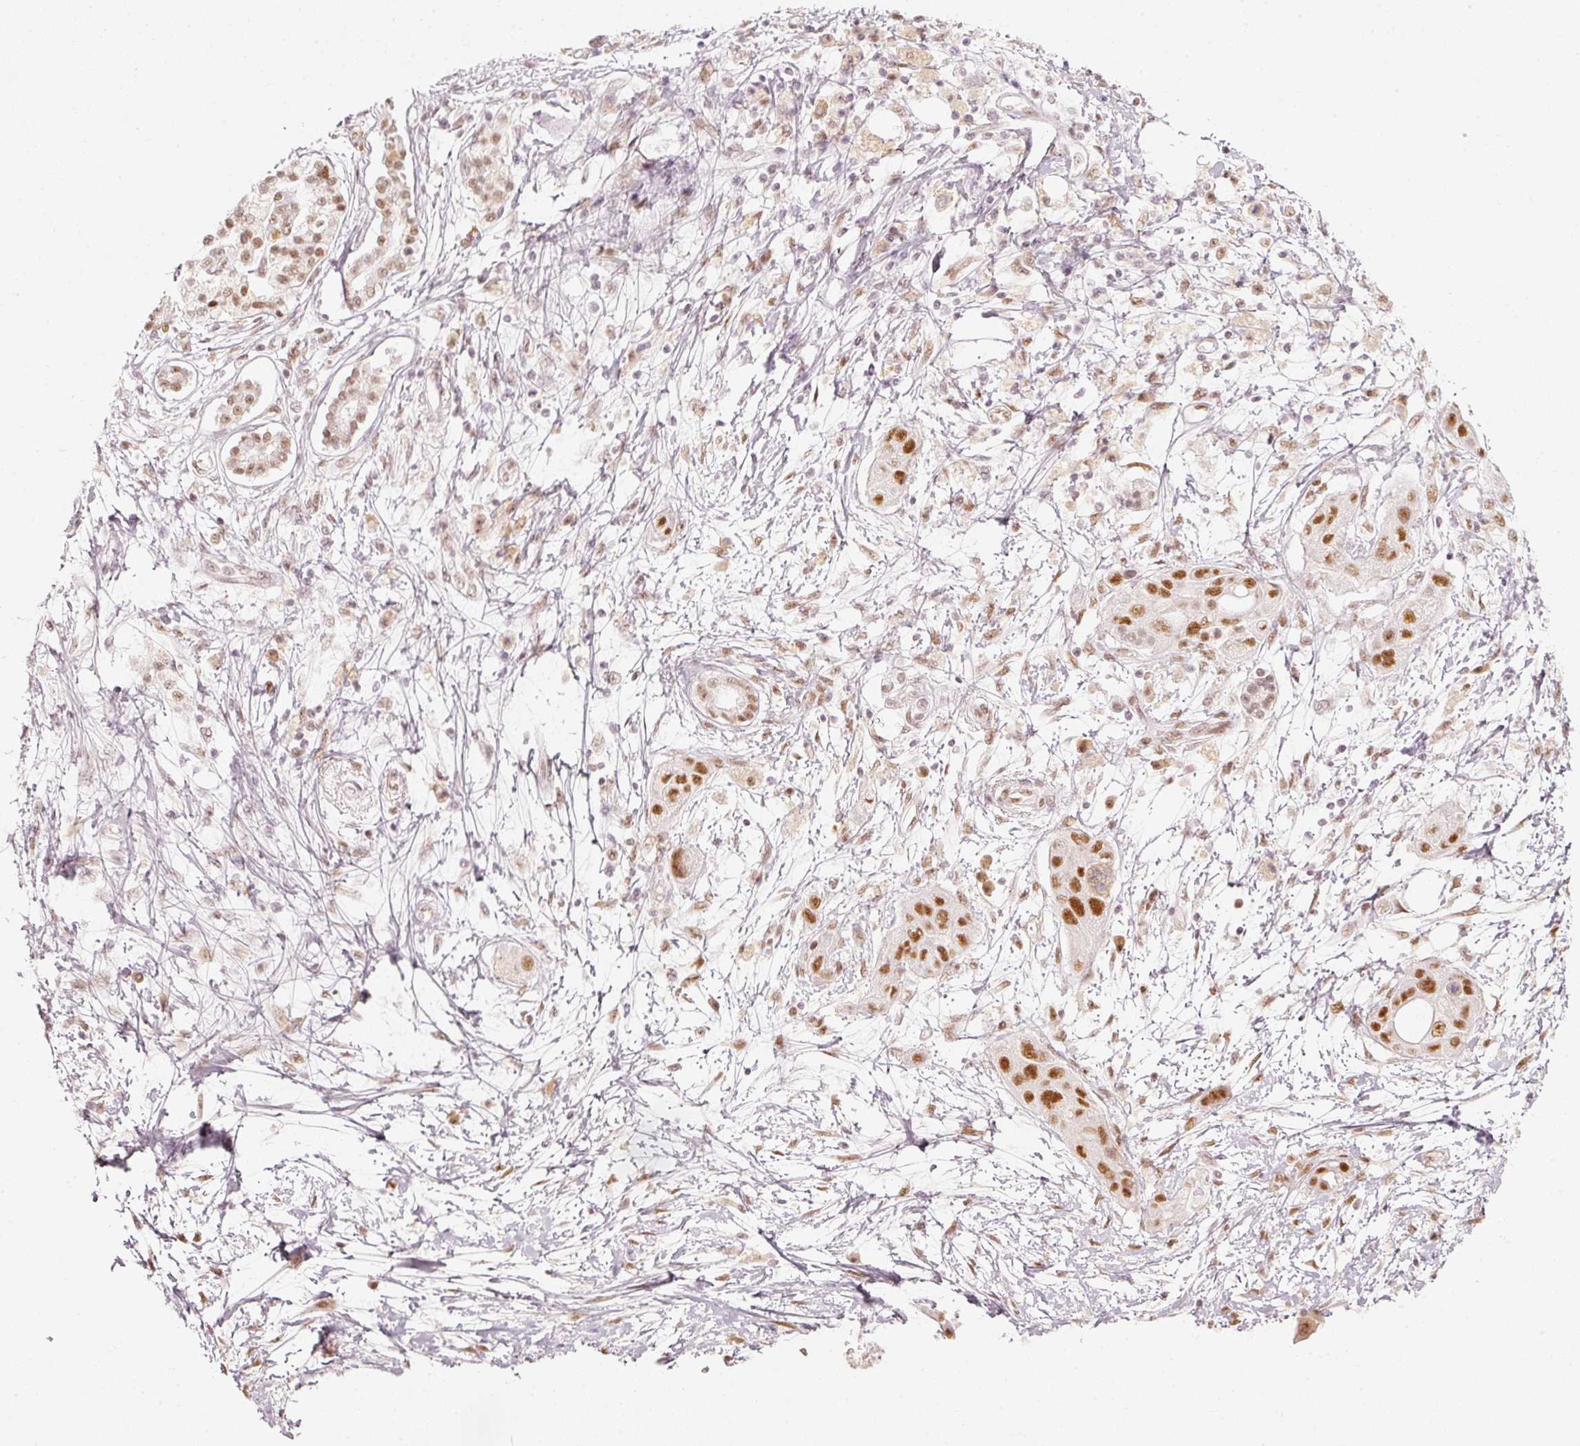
{"staining": {"intensity": "strong", "quantity": ">75%", "location": "nuclear"}, "tissue": "pancreatic cancer", "cell_type": "Tumor cells", "image_type": "cancer", "snomed": [{"axis": "morphology", "description": "Adenocarcinoma, NOS"}, {"axis": "topography", "description": "Pancreas"}], "caption": "Brown immunohistochemical staining in pancreatic cancer displays strong nuclear staining in approximately >75% of tumor cells. Using DAB (brown) and hematoxylin (blue) stains, captured at high magnification using brightfield microscopy.", "gene": "PPP1R10", "patient": {"sex": "male", "age": 68}}